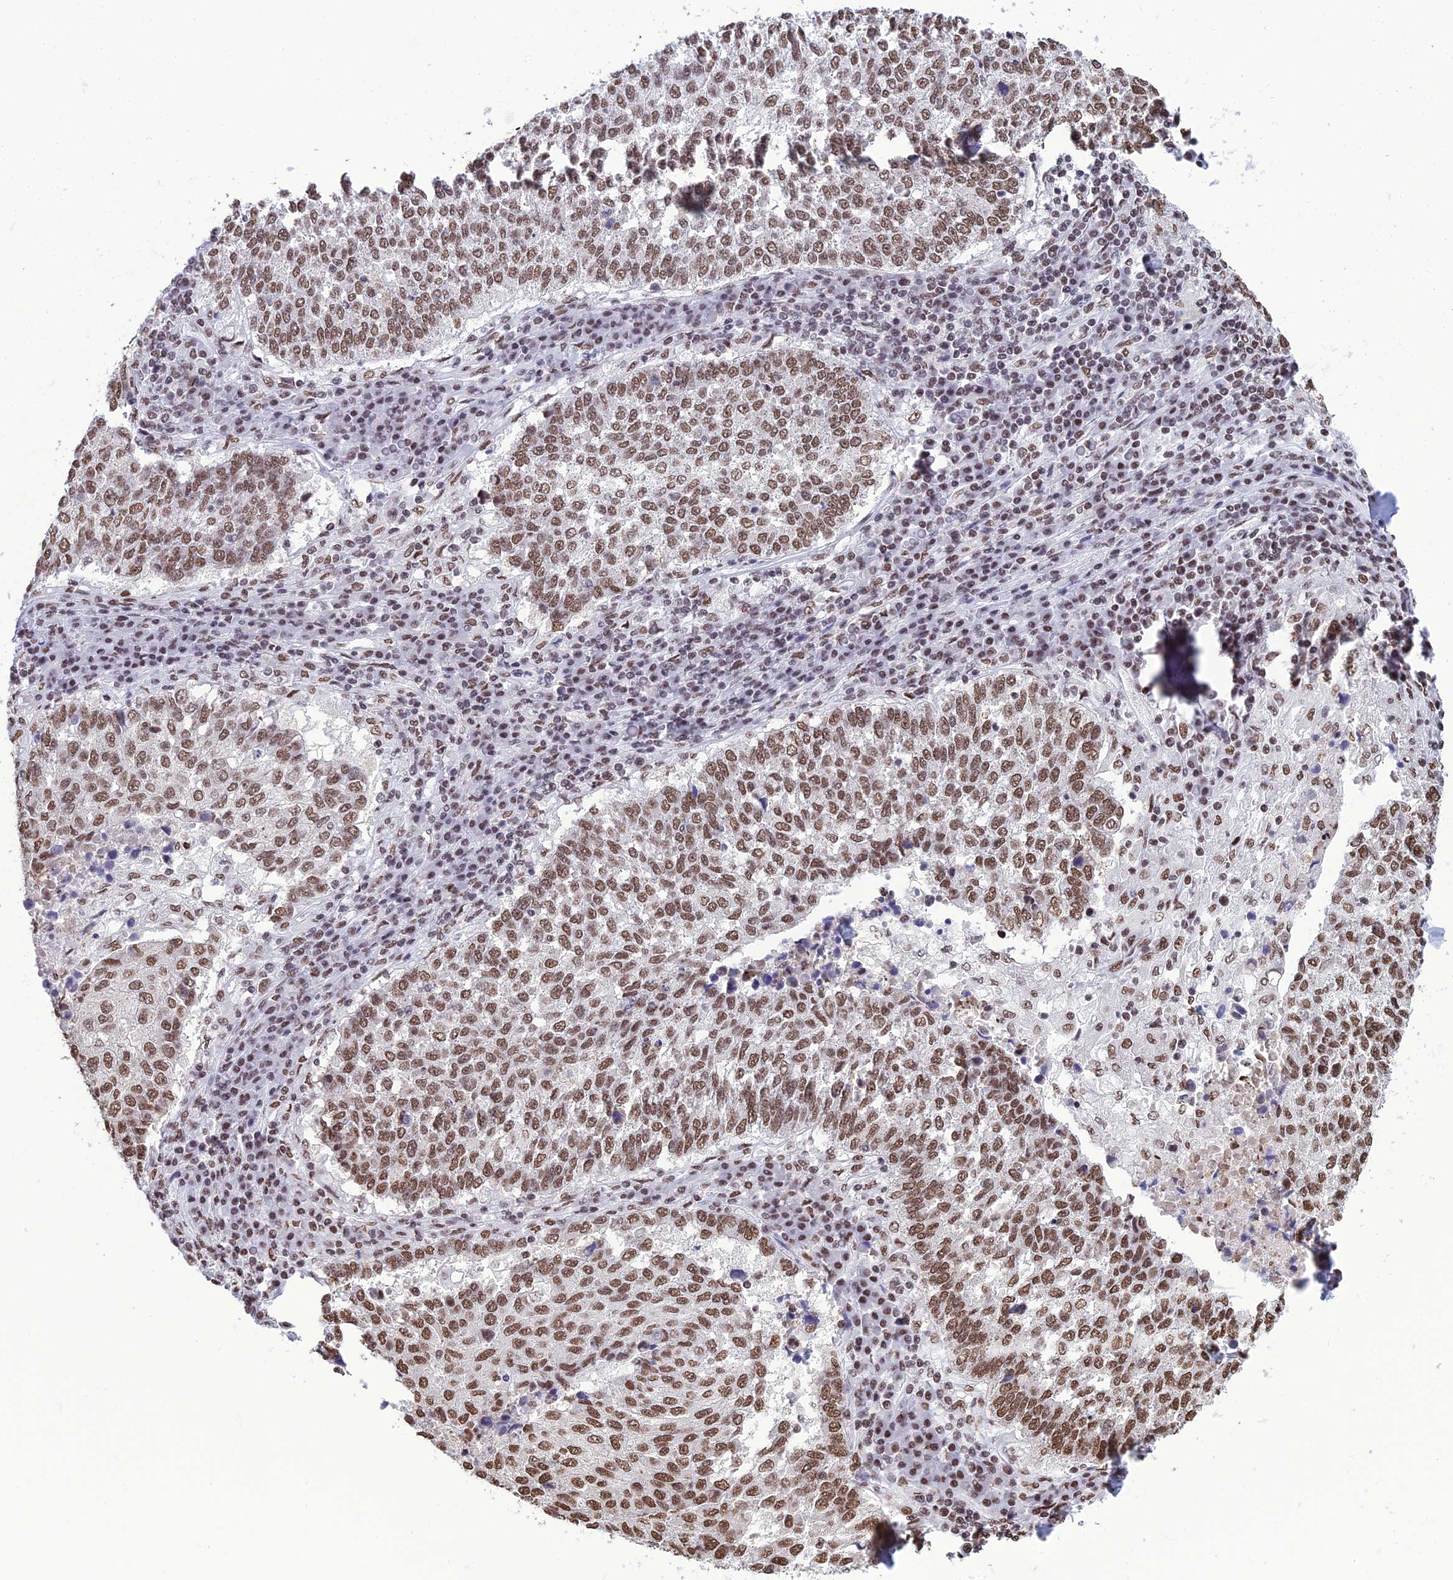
{"staining": {"intensity": "moderate", "quantity": ">75%", "location": "nuclear"}, "tissue": "lung cancer", "cell_type": "Tumor cells", "image_type": "cancer", "snomed": [{"axis": "morphology", "description": "Squamous cell carcinoma, NOS"}, {"axis": "topography", "description": "Lung"}], "caption": "Immunohistochemistry (IHC) staining of lung cancer, which exhibits medium levels of moderate nuclear expression in about >75% of tumor cells indicating moderate nuclear protein positivity. The staining was performed using DAB (brown) for protein detection and nuclei were counterstained in hematoxylin (blue).", "gene": "PRAMEF12", "patient": {"sex": "male", "age": 73}}